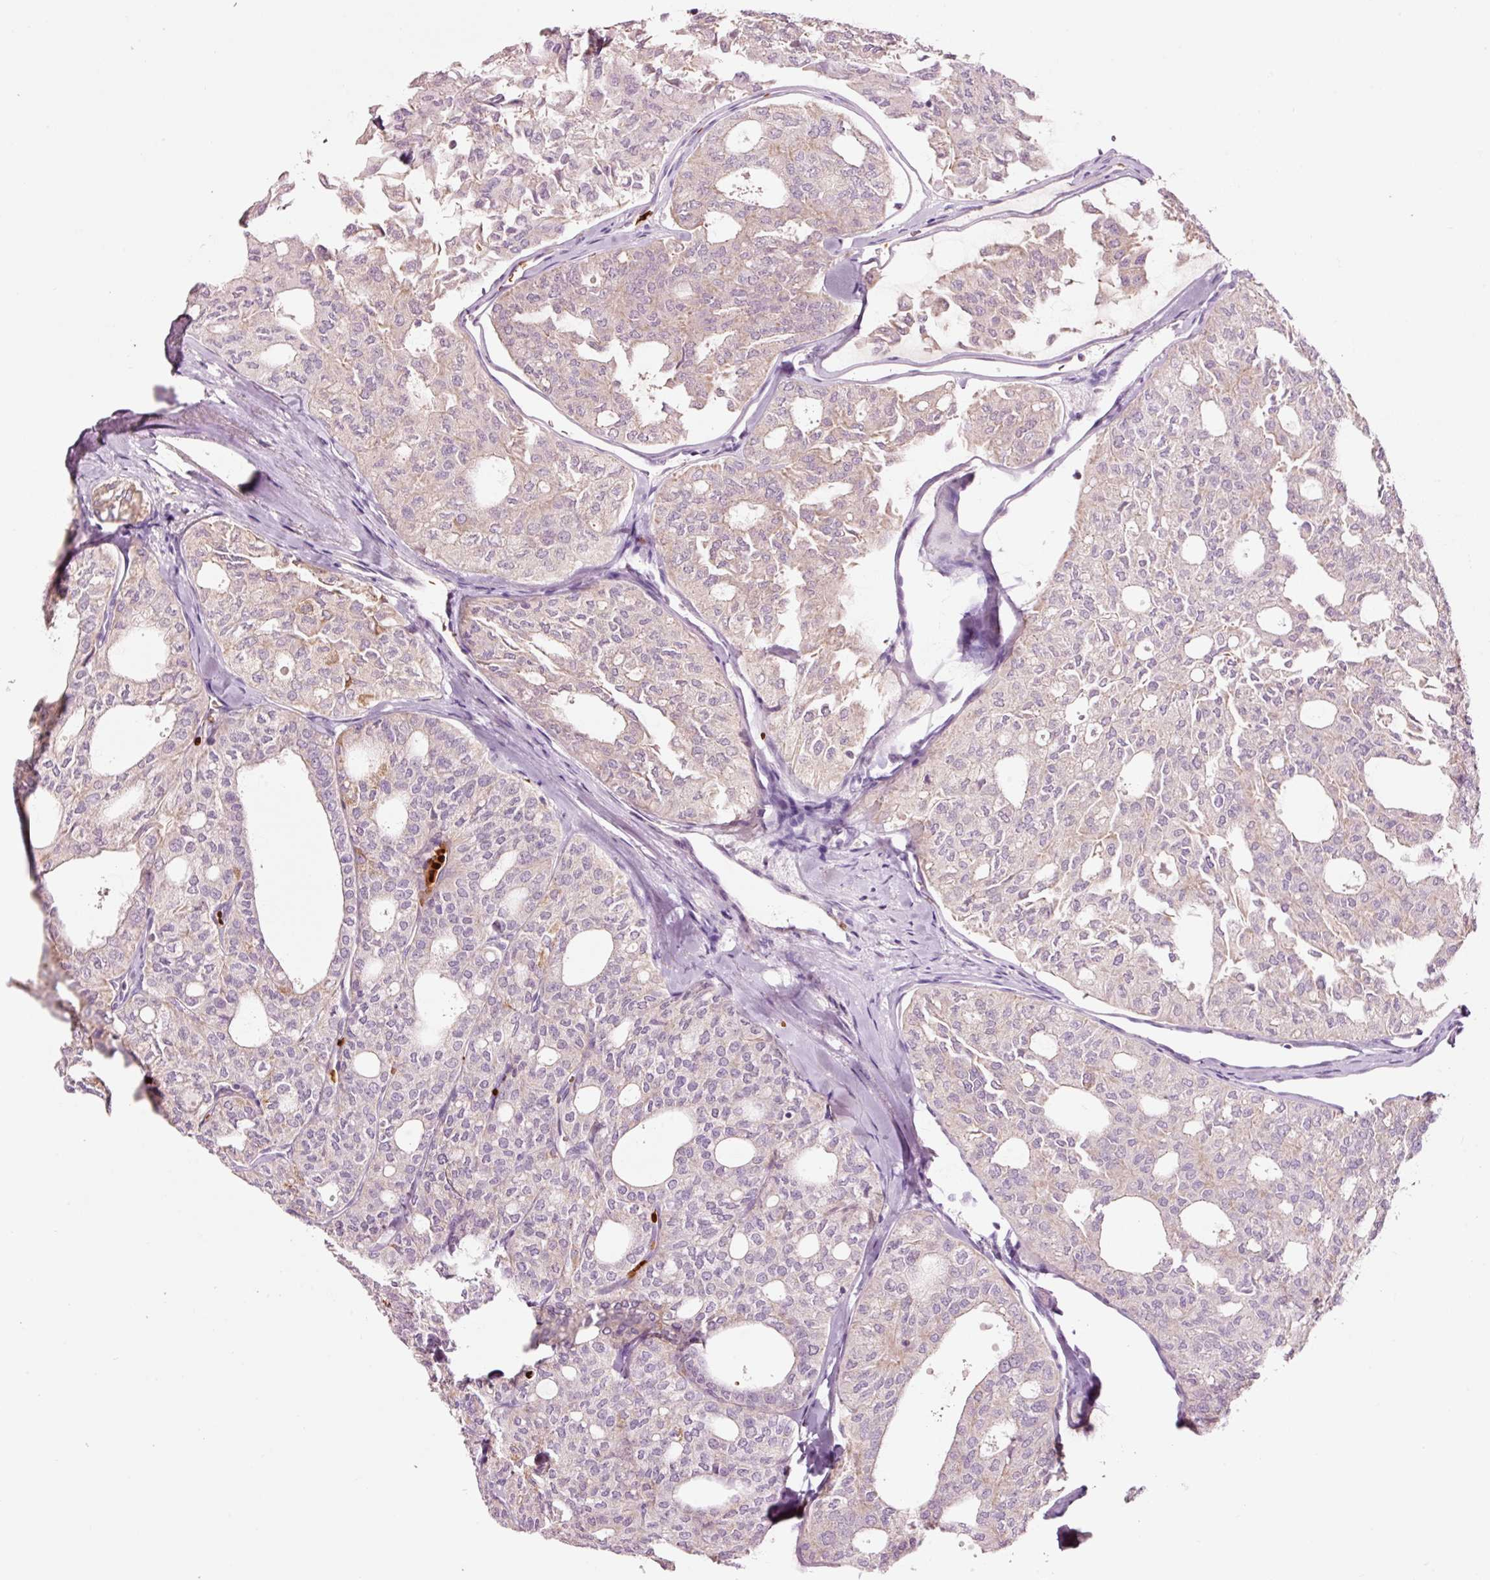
{"staining": {"intensity": "weak", "quantity": "<25%", "location": "cytoplasmic/membranous"}, "tissue": "thyroid cancer", "cell_type": "Tumor cells", "image_type": "cancer", "snomed": [{"axis": "morphology", "description": "Follicular adenoma carcinoma, NOS"}, {"axis": "topography", "description": "Thyroid gland"}], "caption": "The photomicrograph shows no significant staining in tumor cells of thyroid cancer (follicular adenoma carcinoma). The staining was performed using DAB to visualize the protein expression in brown, while the nuclei were stained in blue with hematoxylin (Magnification: 20x).", "gene": "LDHAL6B", "patient": {"sex": "male", "age": 75}}